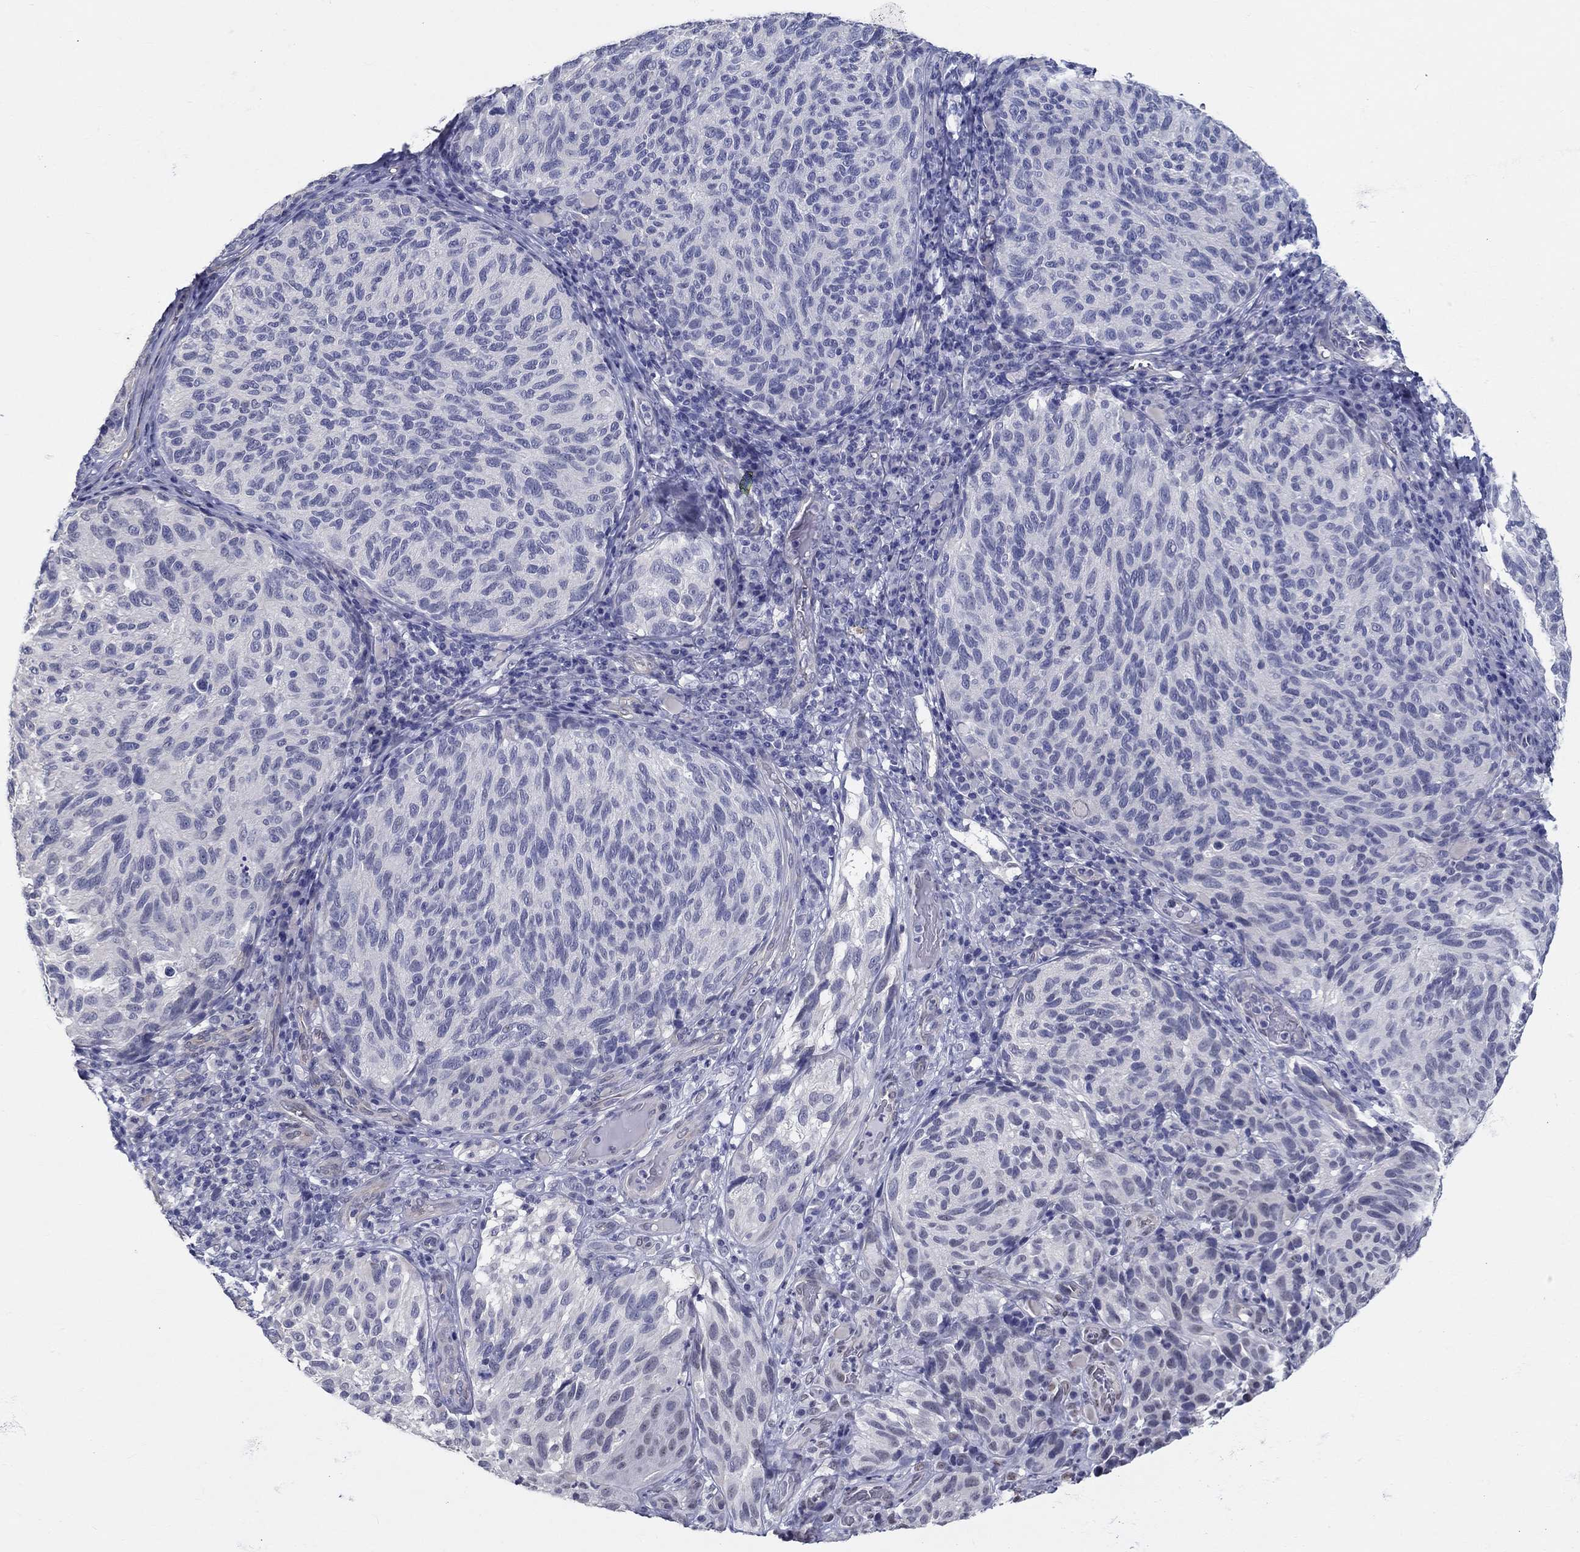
{"staining": {"intensity": "negative", "quantity": "none", "location": "none"}, "tissue": "melanoma", "cell_type": "Tumor cells", "image_type": "cancer", "snomed": [{"axis": "morphology", "description": "Malignant melanoma, NOS"}, {"axis": "topography", "description": "Skin"}], "caption": "High power microscopy micrograph of an immunohistochemistry (IHC) histopathology image of melanoma, revealing no significant positivity in tumor cells.", "gene": "CRYGD", "patient": {"sex": "female", "age": 73}}